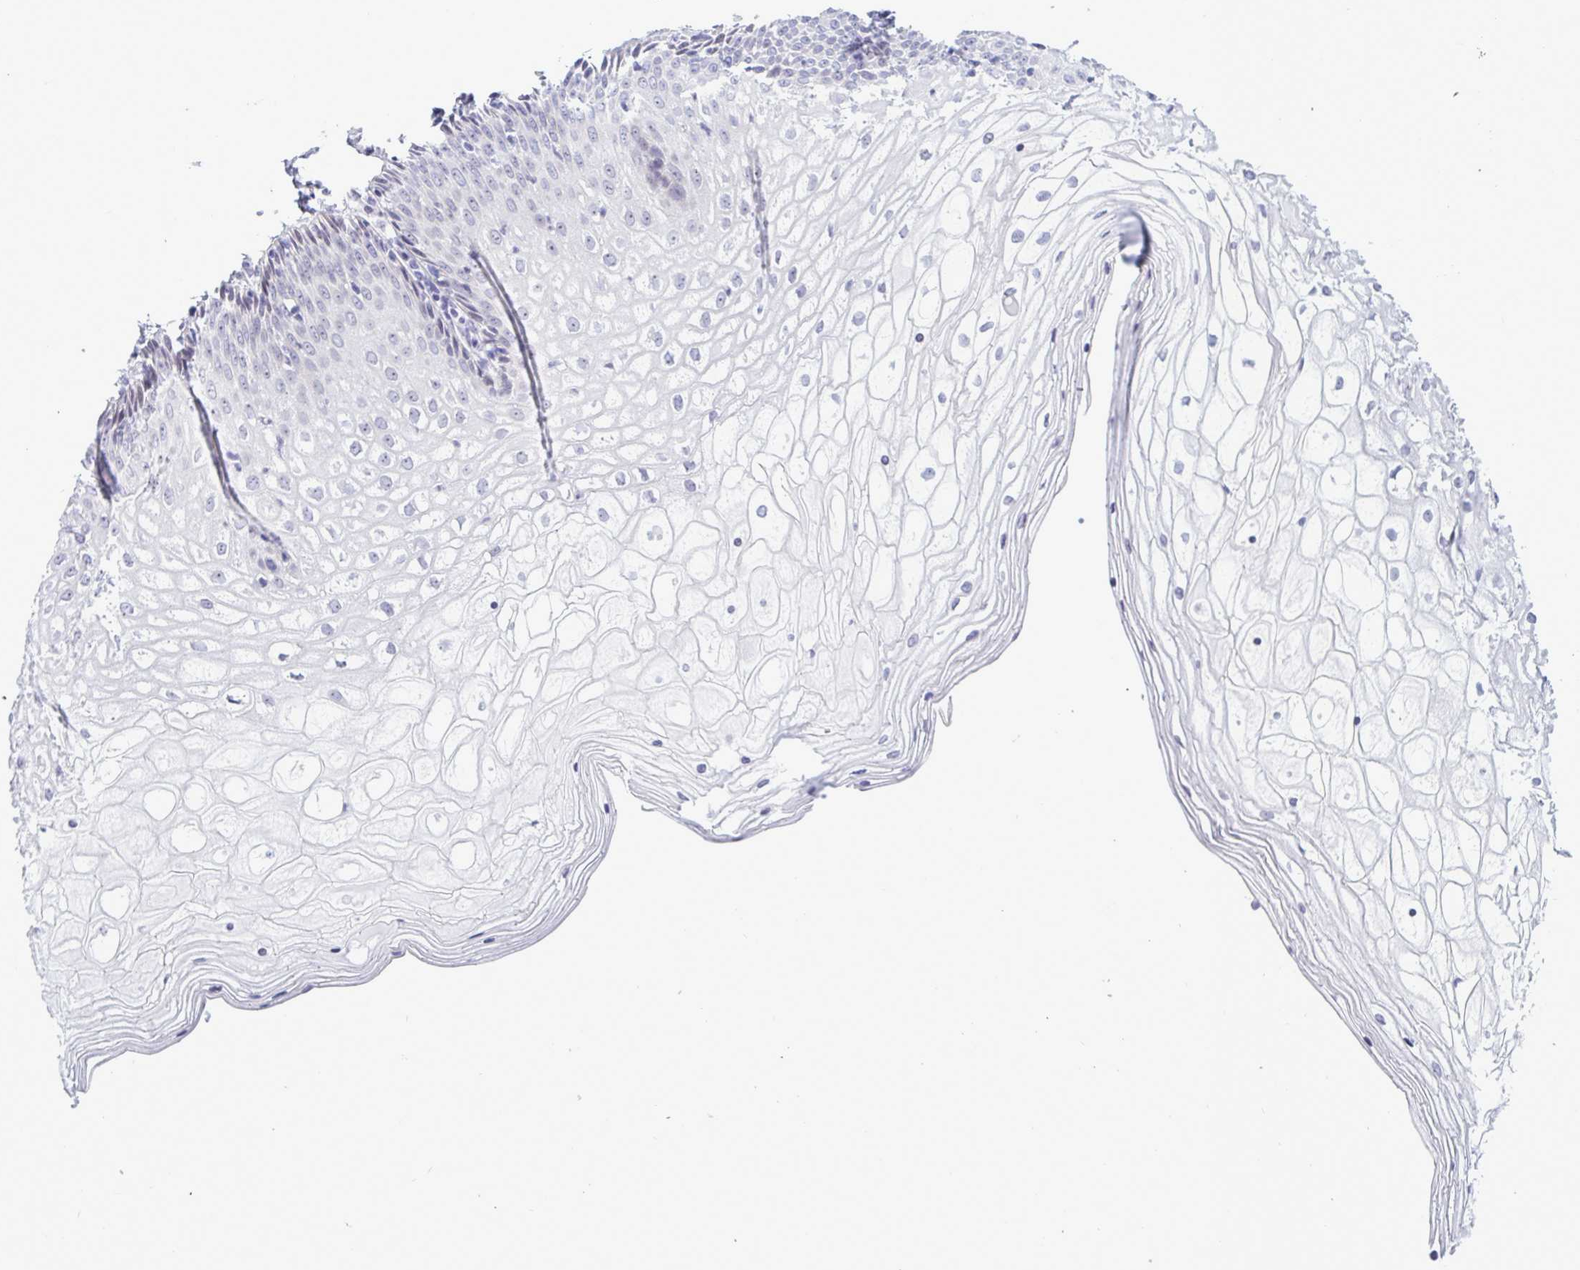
{"staining": {"intensity": "negative", "quantity": "none", "location": "none"}, "tissue": "cervix", "cell_type": "Glandular cells", "image_type": "normal", "snomed": [{"axis": "morphology", "description": "Normal tissue, NOS"}, {"axis": "topography", "description": "Cervix"}], "caption": "There is no significant staining in glandular cells of cervix. (Stains: DAB (3,3'-diaminobenzidine) immunohistochemistry (IHC) with hematoxylin counter stain, Microscopy: brightfield microscopy at high magnification).", "gene": "MFSD4A", "patient": {"sex": "female", "age": 36}}